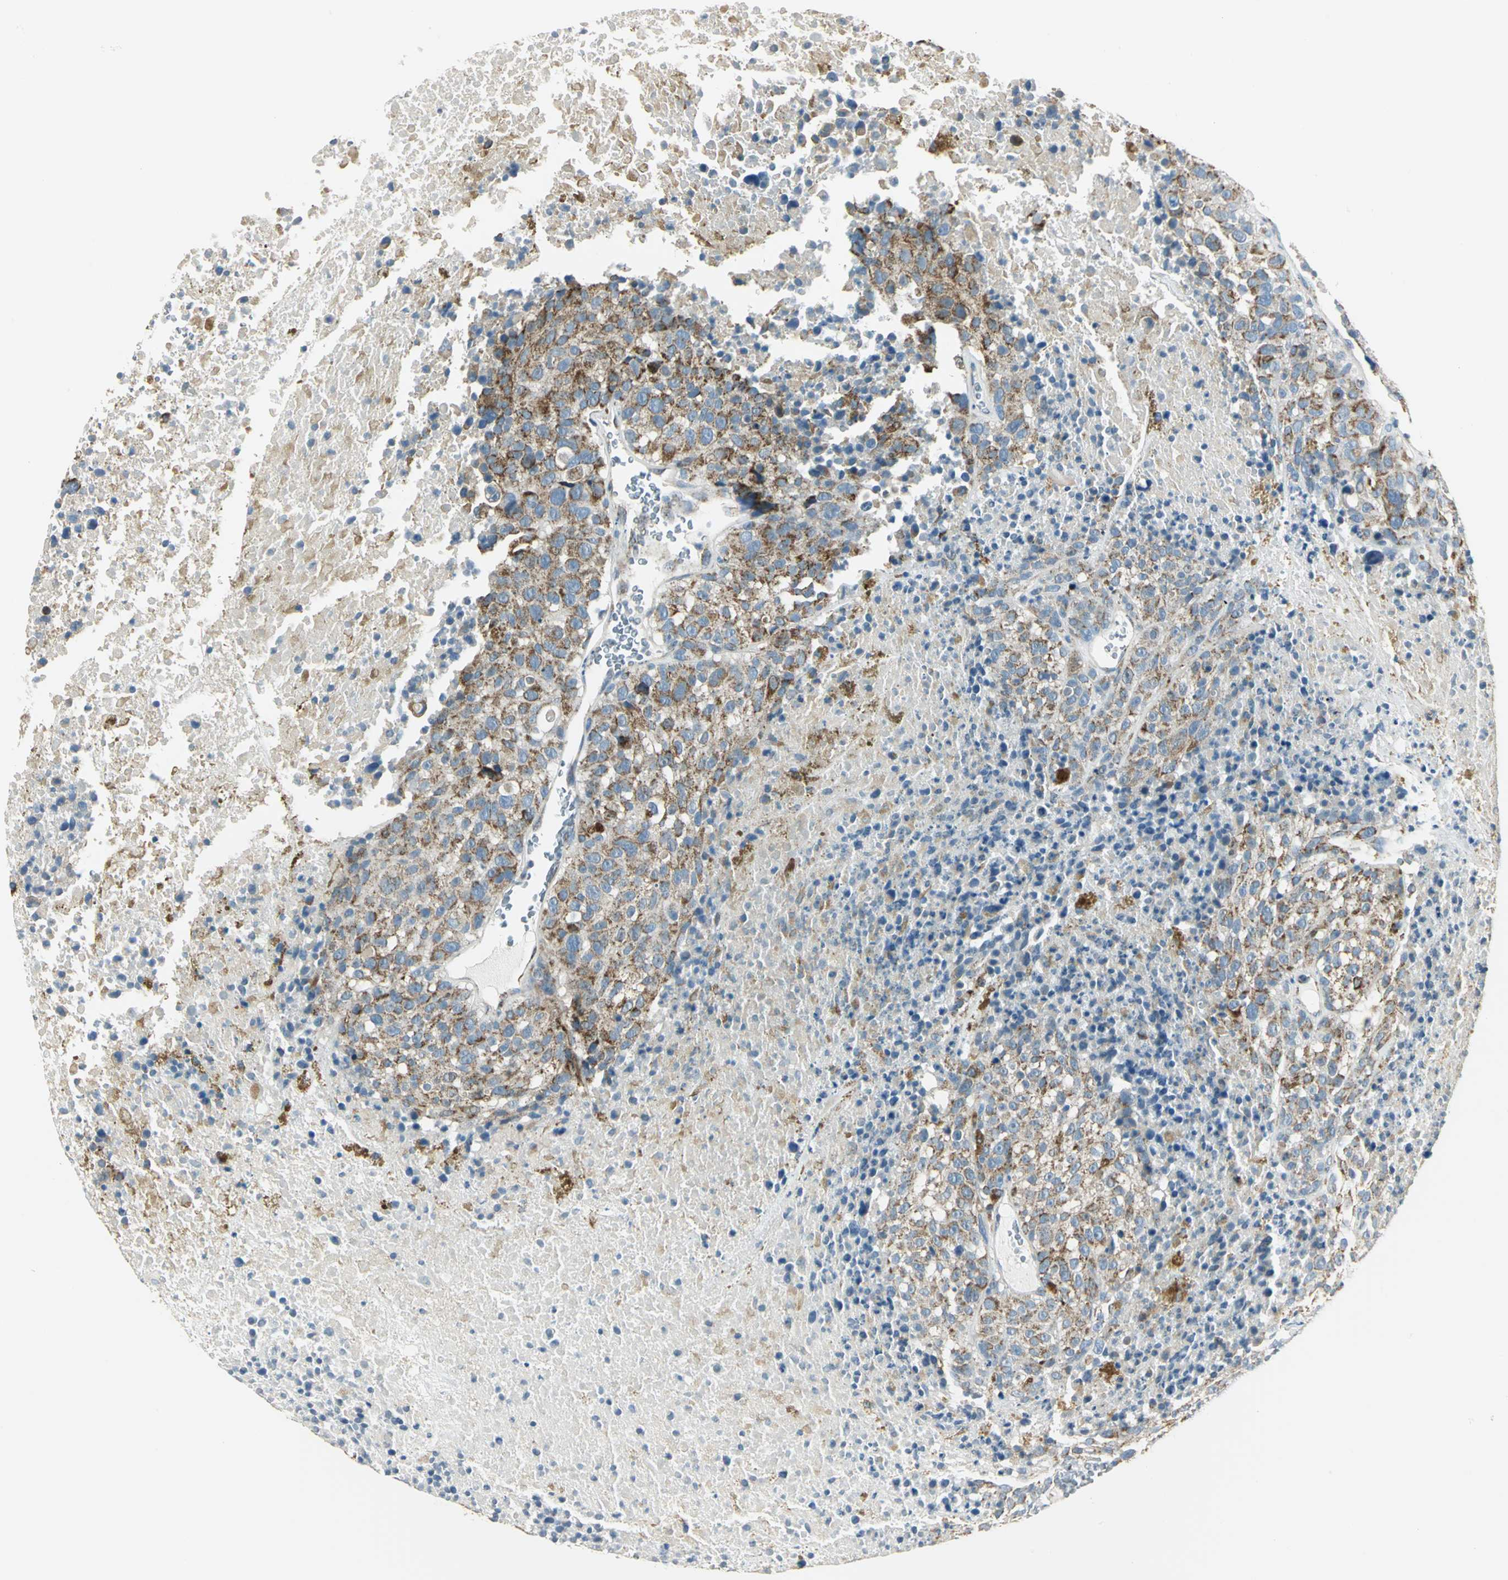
{"staining": {"intensity": "moderate", "quantity": ">75%", "location": "cytoplasmic/membranous"}, "tissue": "melanoma", "cell_type": "Tumor cells", "image_type": "cancer", "snomed": [{"axis": "morphology", "description": "Malignant melanoma, Metastatic site"}, {"axis": "topography", "description": "Cerebral cortex"}], "caption": "A brown stain highlights moderate cytoplasmic/membranous staining of a protein in malignant melanoma (metastatic site) tumor cells.", "gene": "ACADM", "patient": {"sex": "female", "age": 52}}